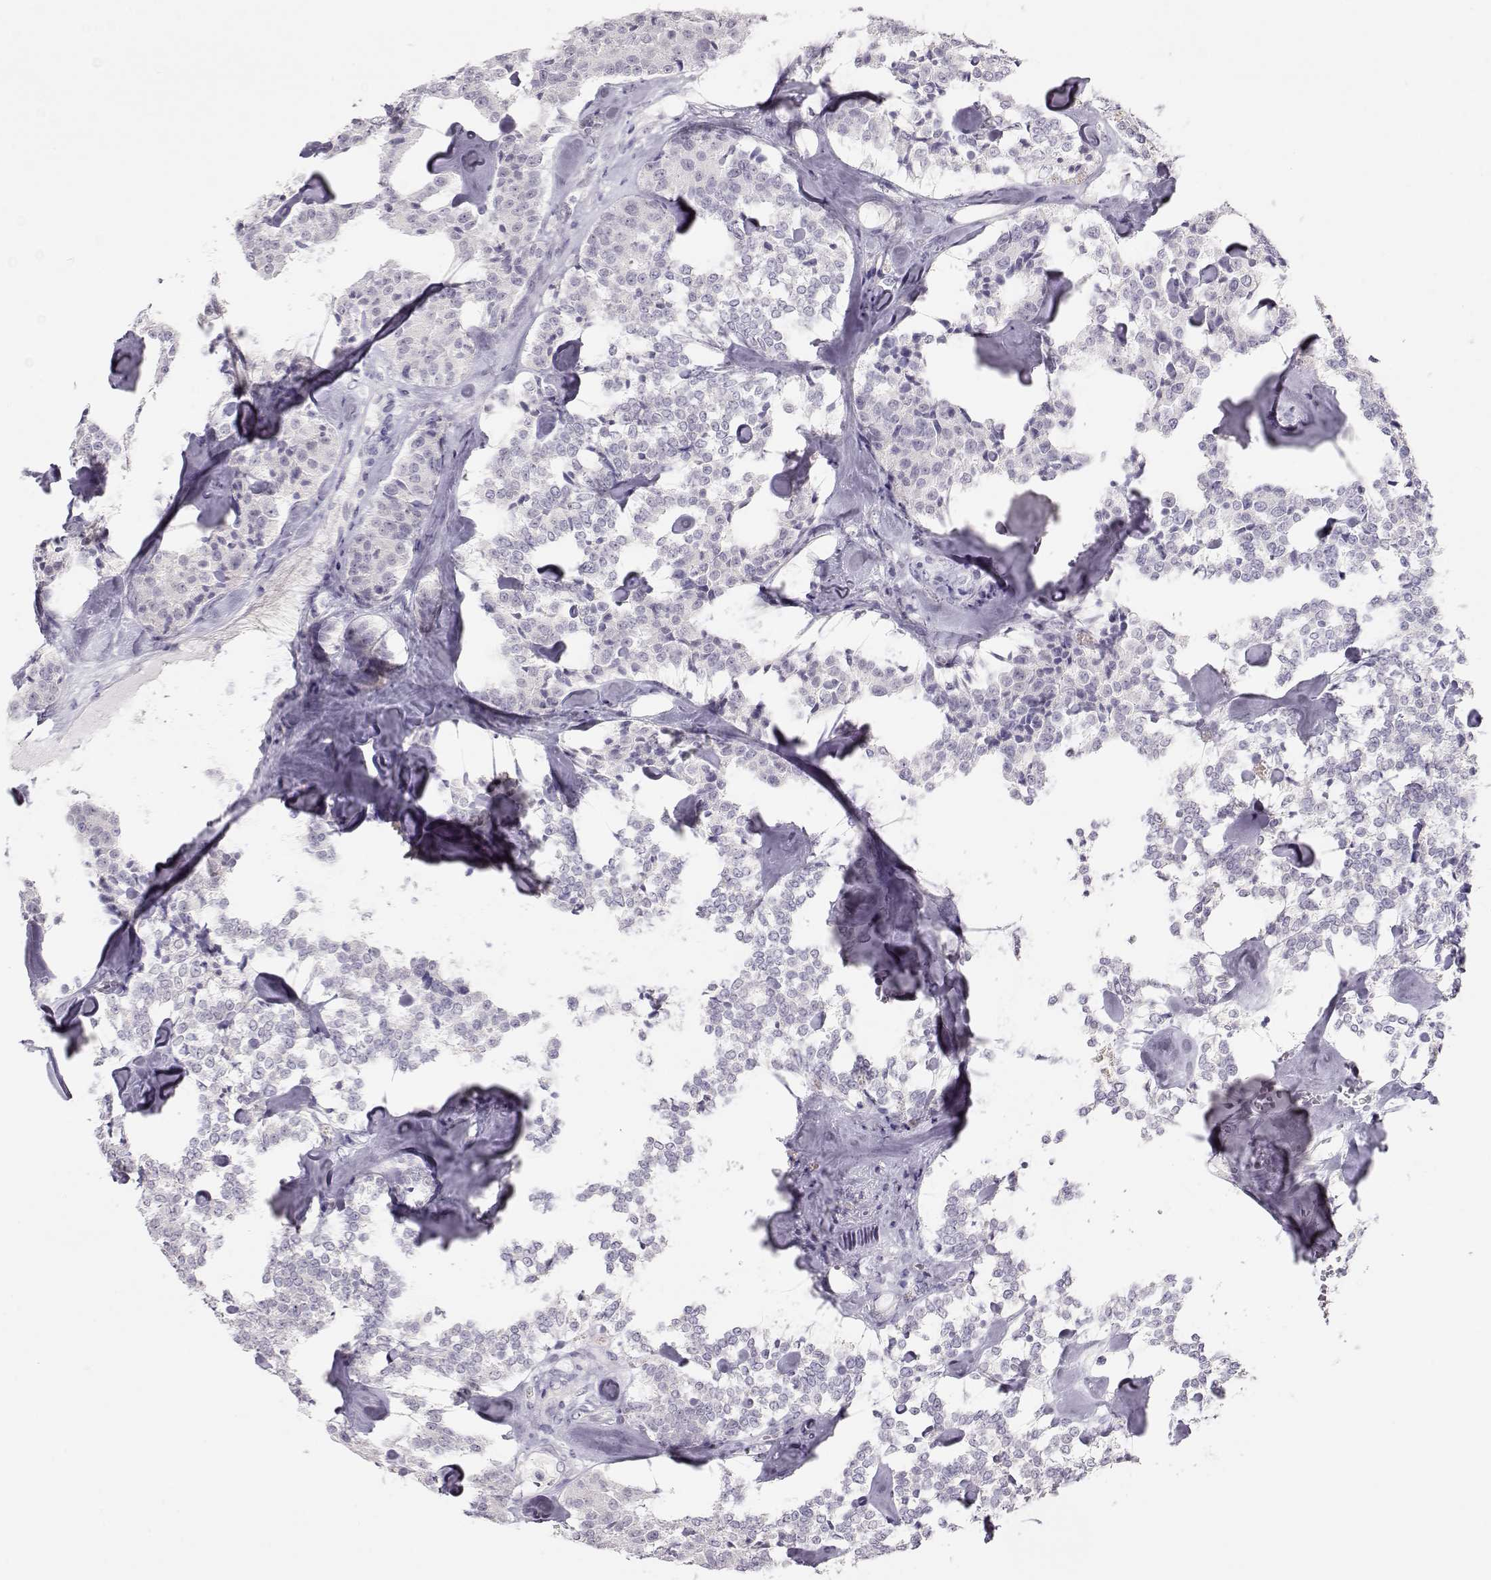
{"staining": {"intensity": "negative", "quantity": "none", "location": "none"}, "tissue": "carcinoid", "cell_type": "Tumor cells", "image_type": "cancer", "snomed": [{"axis": "morphology", "description": "Carcinoid, malignant, NOS"}, {"axis": "topography", "description": "Pancreas"}], "caption": "Human carcinoid stained for a protein using immunohistochemistry shows no positivity in tumor cells.", "gene": "IMPG1", "patient": {"sex": "male", "age": 41}}